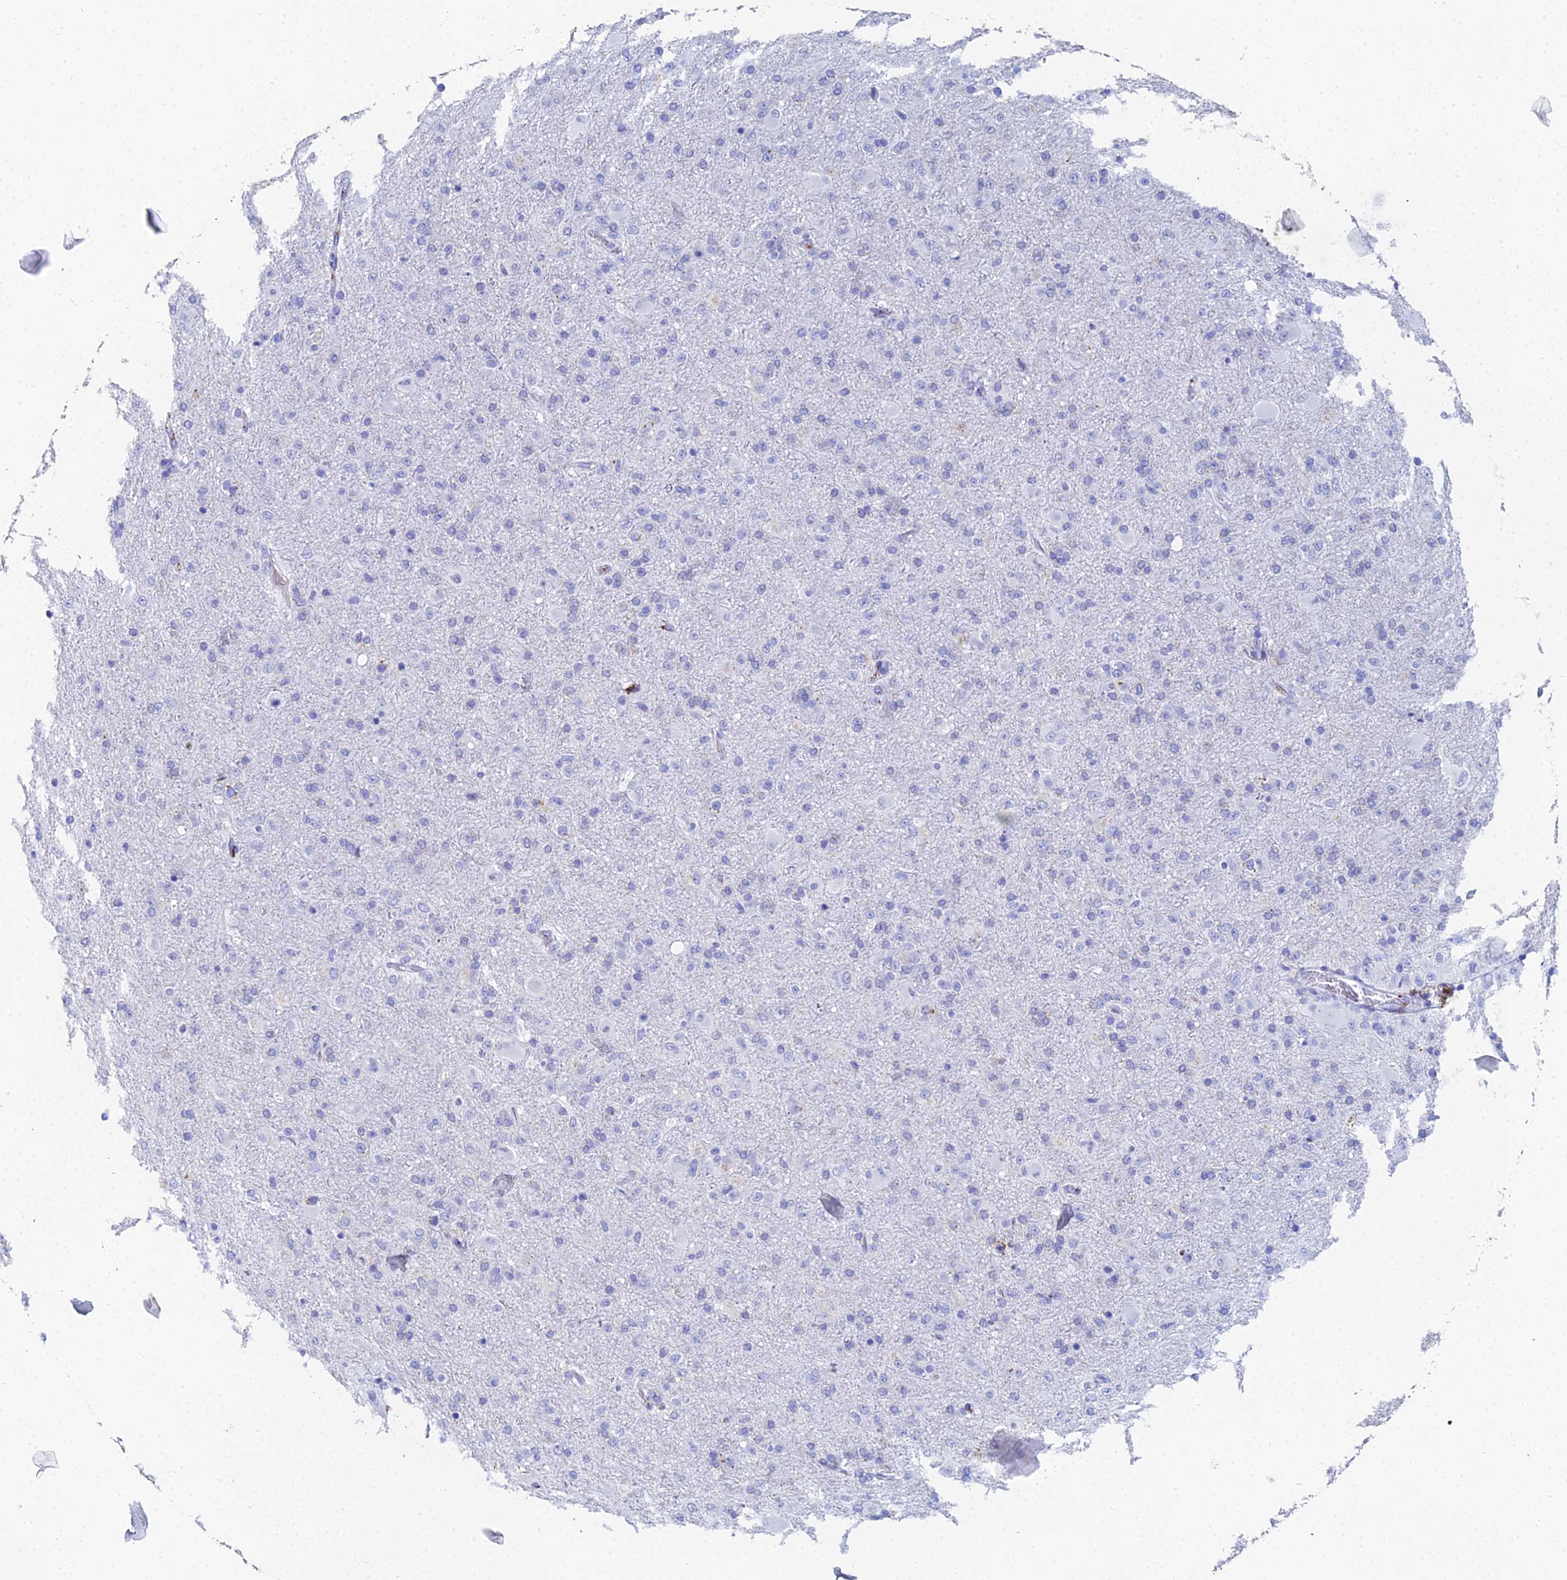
{"staining": {"intensity": "negative", "quantity": "none", "location": "none"}, "tissue": "glioma", "cell_type": "Tumor cells", "image_type": "cancer", "snomed": [{"axis": "morphology", "description": "Glioma, malignant, Low grade"}, {"axis": "topography", "description": "Brain"}], "caption": "Tumor cells are negative for protein expression in human malignant low-grade glioma.", "gene": "ENSG00000268674", "patient": {"sex": "male", "age": 65}}